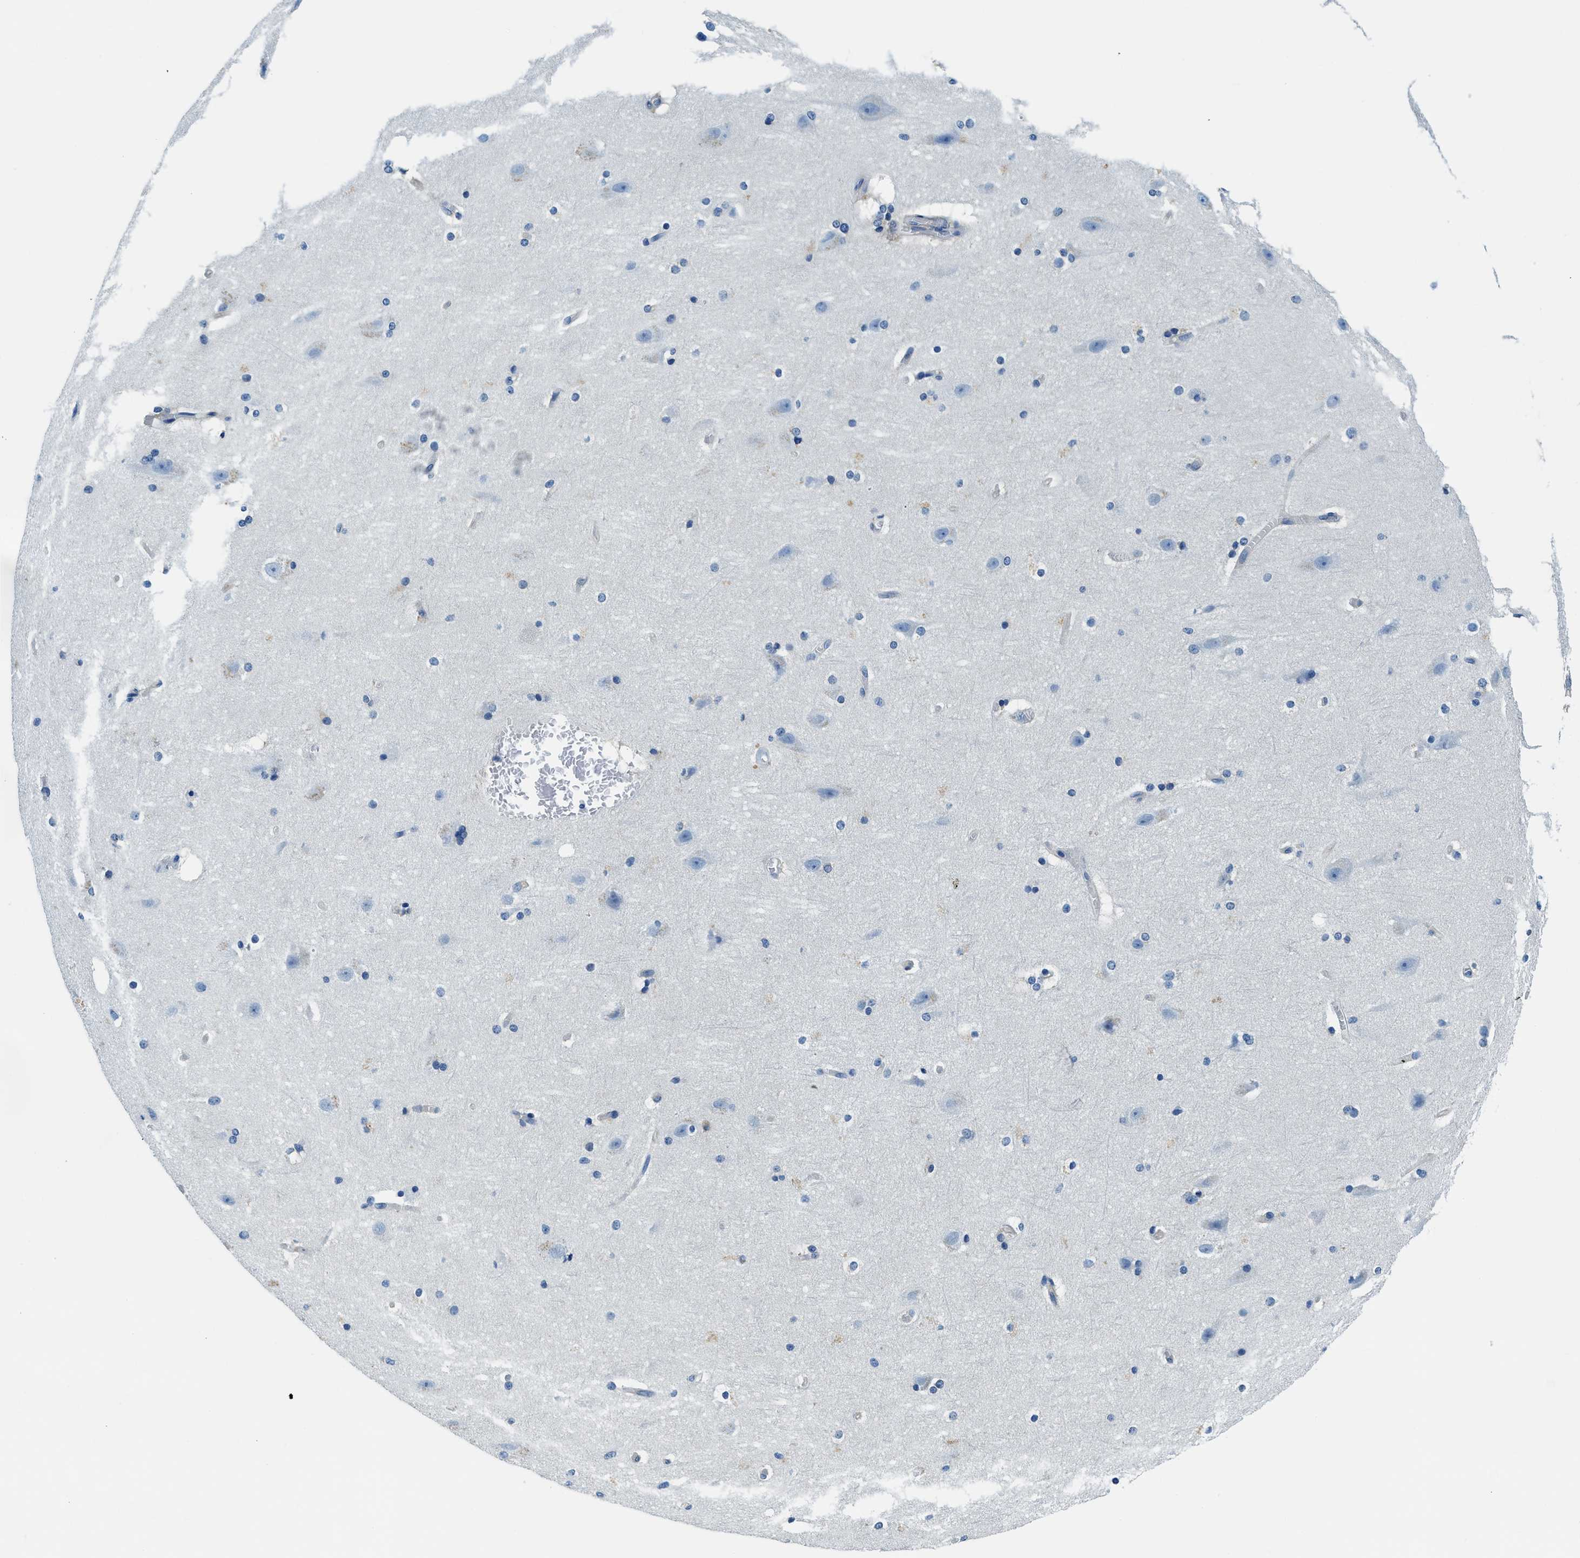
{"staining": {"intensity": "negative", "quantity": "none", "location": "none"}, "tissue": "cerebral cortex", "cell_type": "Endothelial cells", "image_type": "normal", "snomed": [{"axis": "morphology", "description": "Normal tissue, NOS"}, {"axis": "topography", "description": "Cerebral cortex"}, {"axis": "topography", "description": "Hippocampus"}], "caption": "Endothelial cells show no significant positivity in normal cerebral cortex. The staining is performed using DAB brown chromogen with nuclei counter-stained in using hematoxylin.", "gene": "TWF1", "patient": {"sex": "female", "age": 19}}